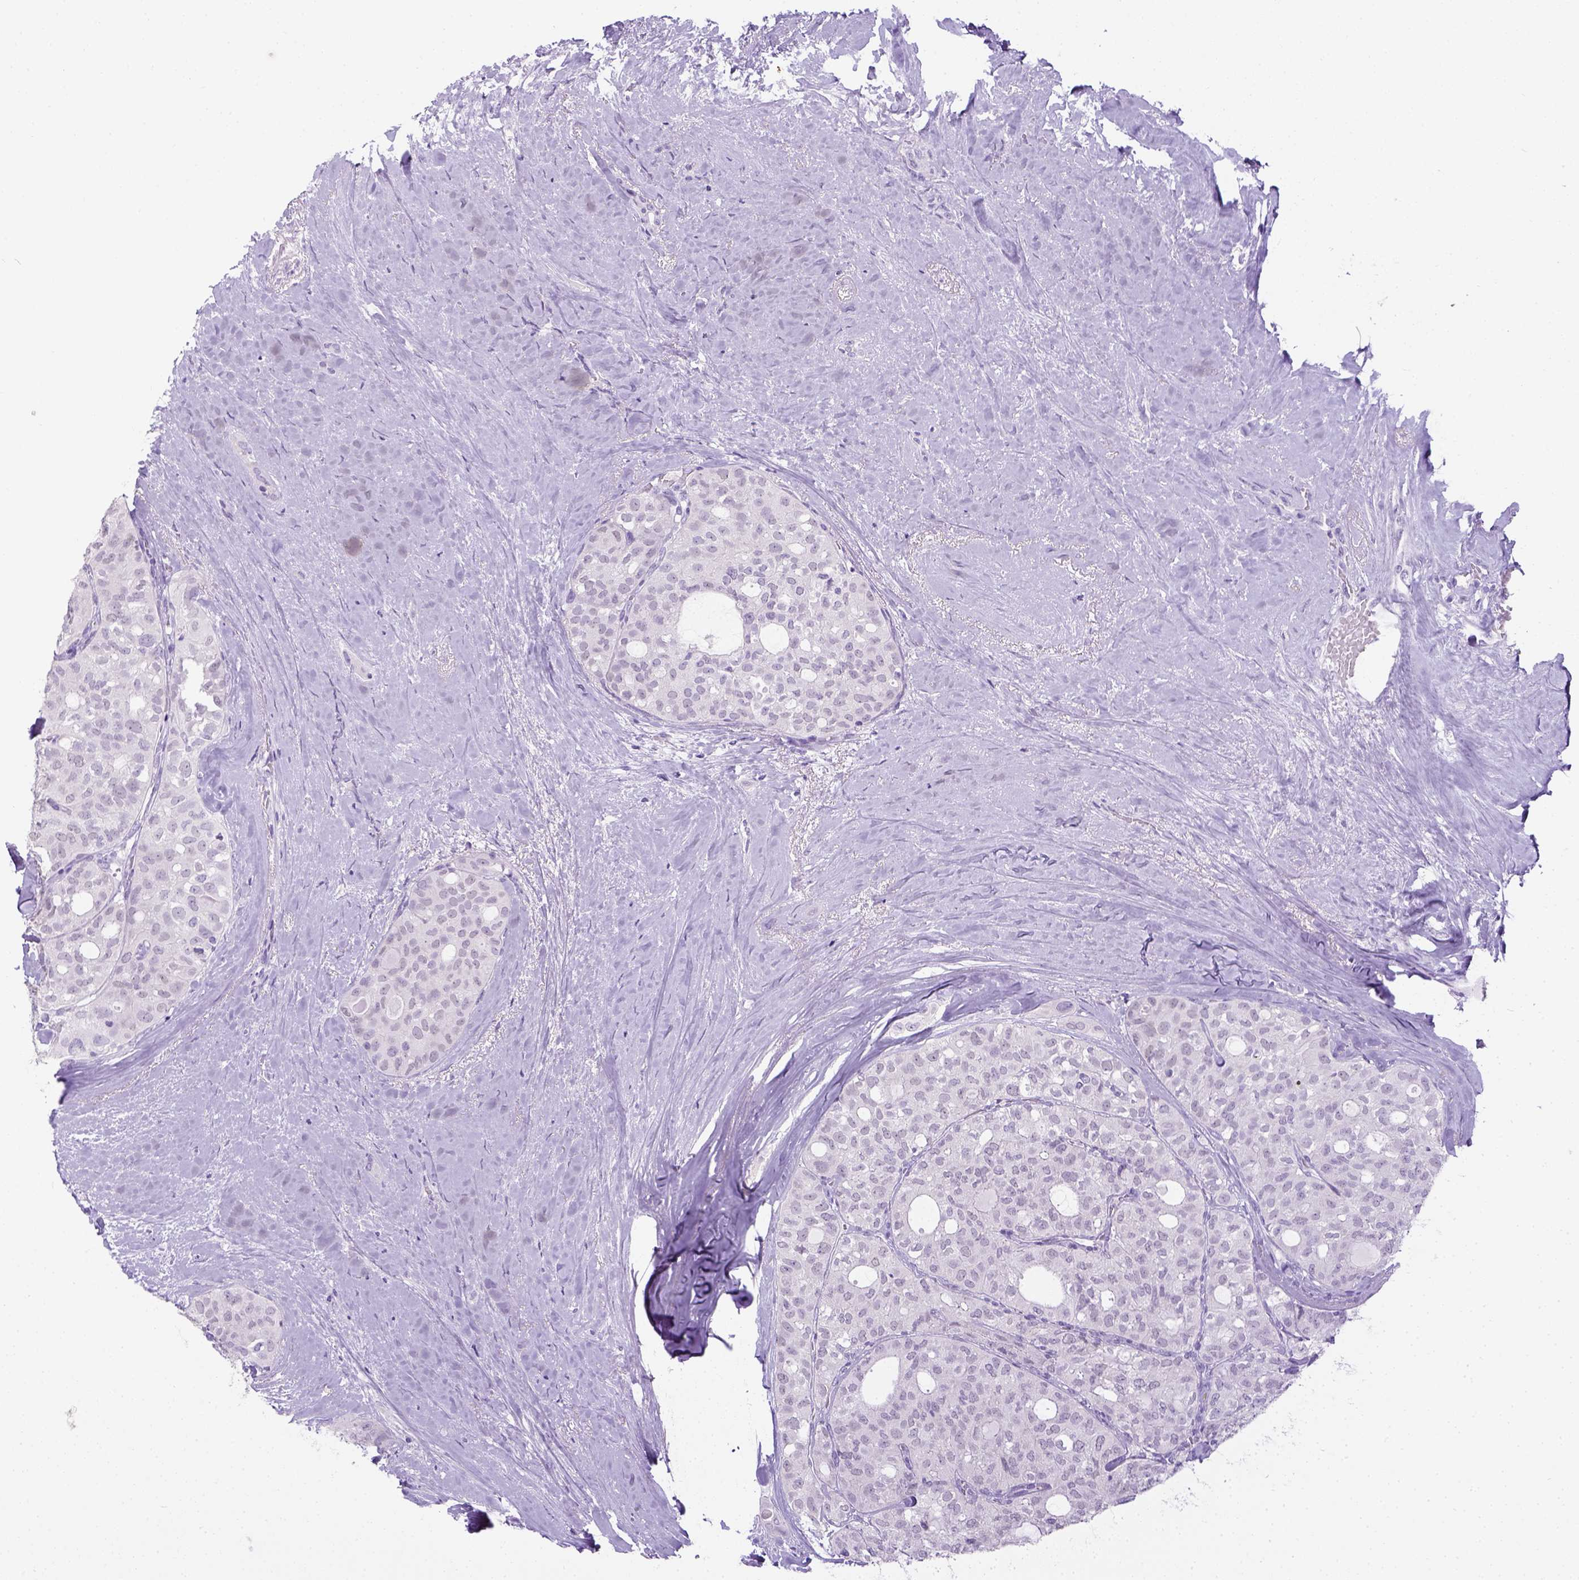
{"staining": {"intensity": "negative", "quantity": "none", "location": "none"}, "tissue": "thyroid cancer", "cell_type": "Tumor cells", "image_type": "cancer", "snomed": [{"axis": "morphology", "description": "Follicular adenoma carcinoma, NOS"}, {"axis": "topography", "description": "Thyroid gland"}], "caption": "Immunohistochemistry histopathology image of human thyroid cancer stained for a protein (brown), which exhibits no staining in tumor cells.", "gene": "LGSN", "patient": {"sex": "male", "age": 75}}